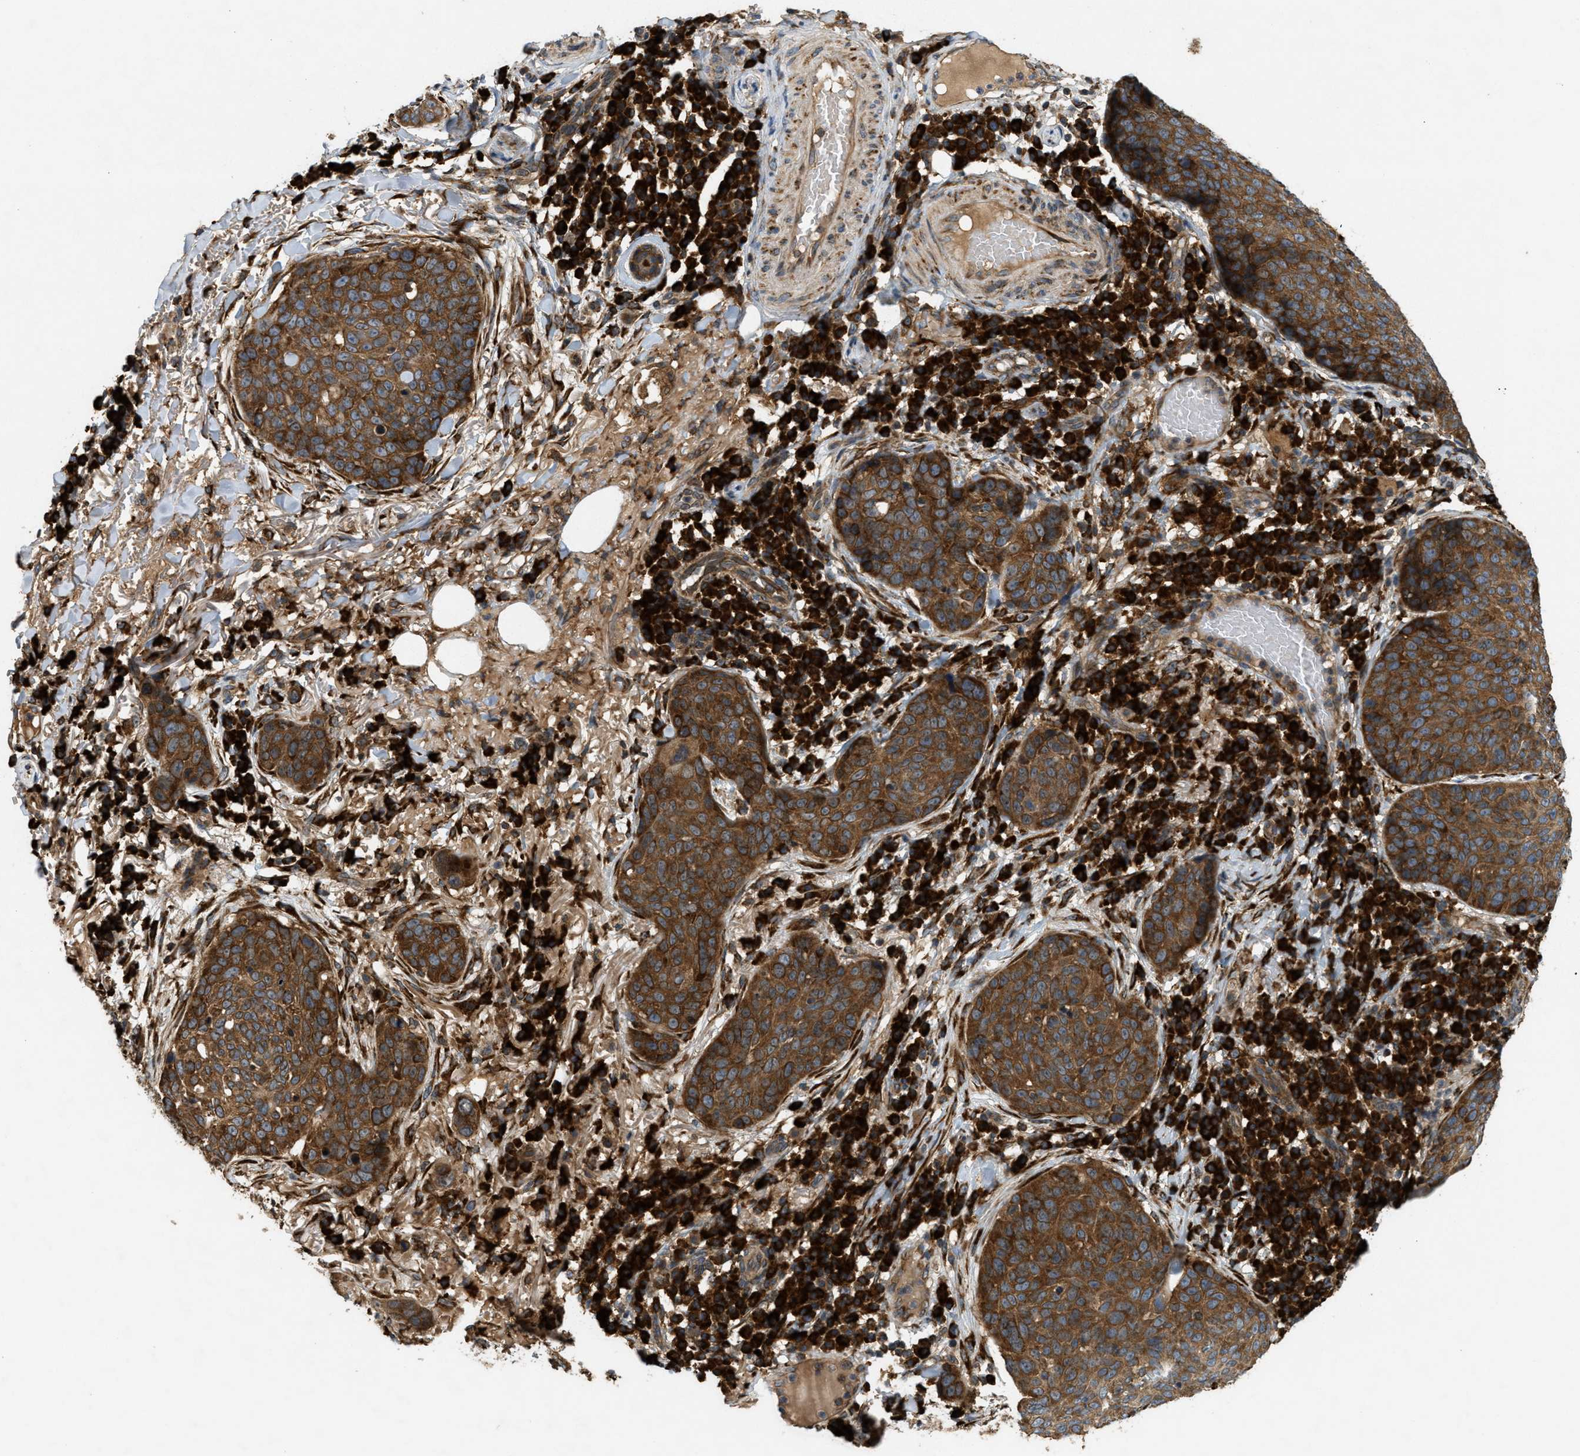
{"staining": {"intensity": "moderate", "quantity": ">75%", "location": "cytoplasmic/membranous"}, "tissue": "skin cancer", "cell_type": "Tumor cells", "image_type": "cancer", "snomed": [{"axis": "morphology", "description": "Squamous cell carcinoma in situ, NOS"}, {"axis": "morphology", "description": "Squamous cell carcinoma, NOS"}, {"axis": "topography", "description": "Skin"}], "caption": "IHC (DAB) staining of human skin cancer reveals moderate cytoplasmic/membranous protein expression in about >75% of tumor cells.", "gene": "PCDH18", "patient": {"sex": "male", "age": 93}}